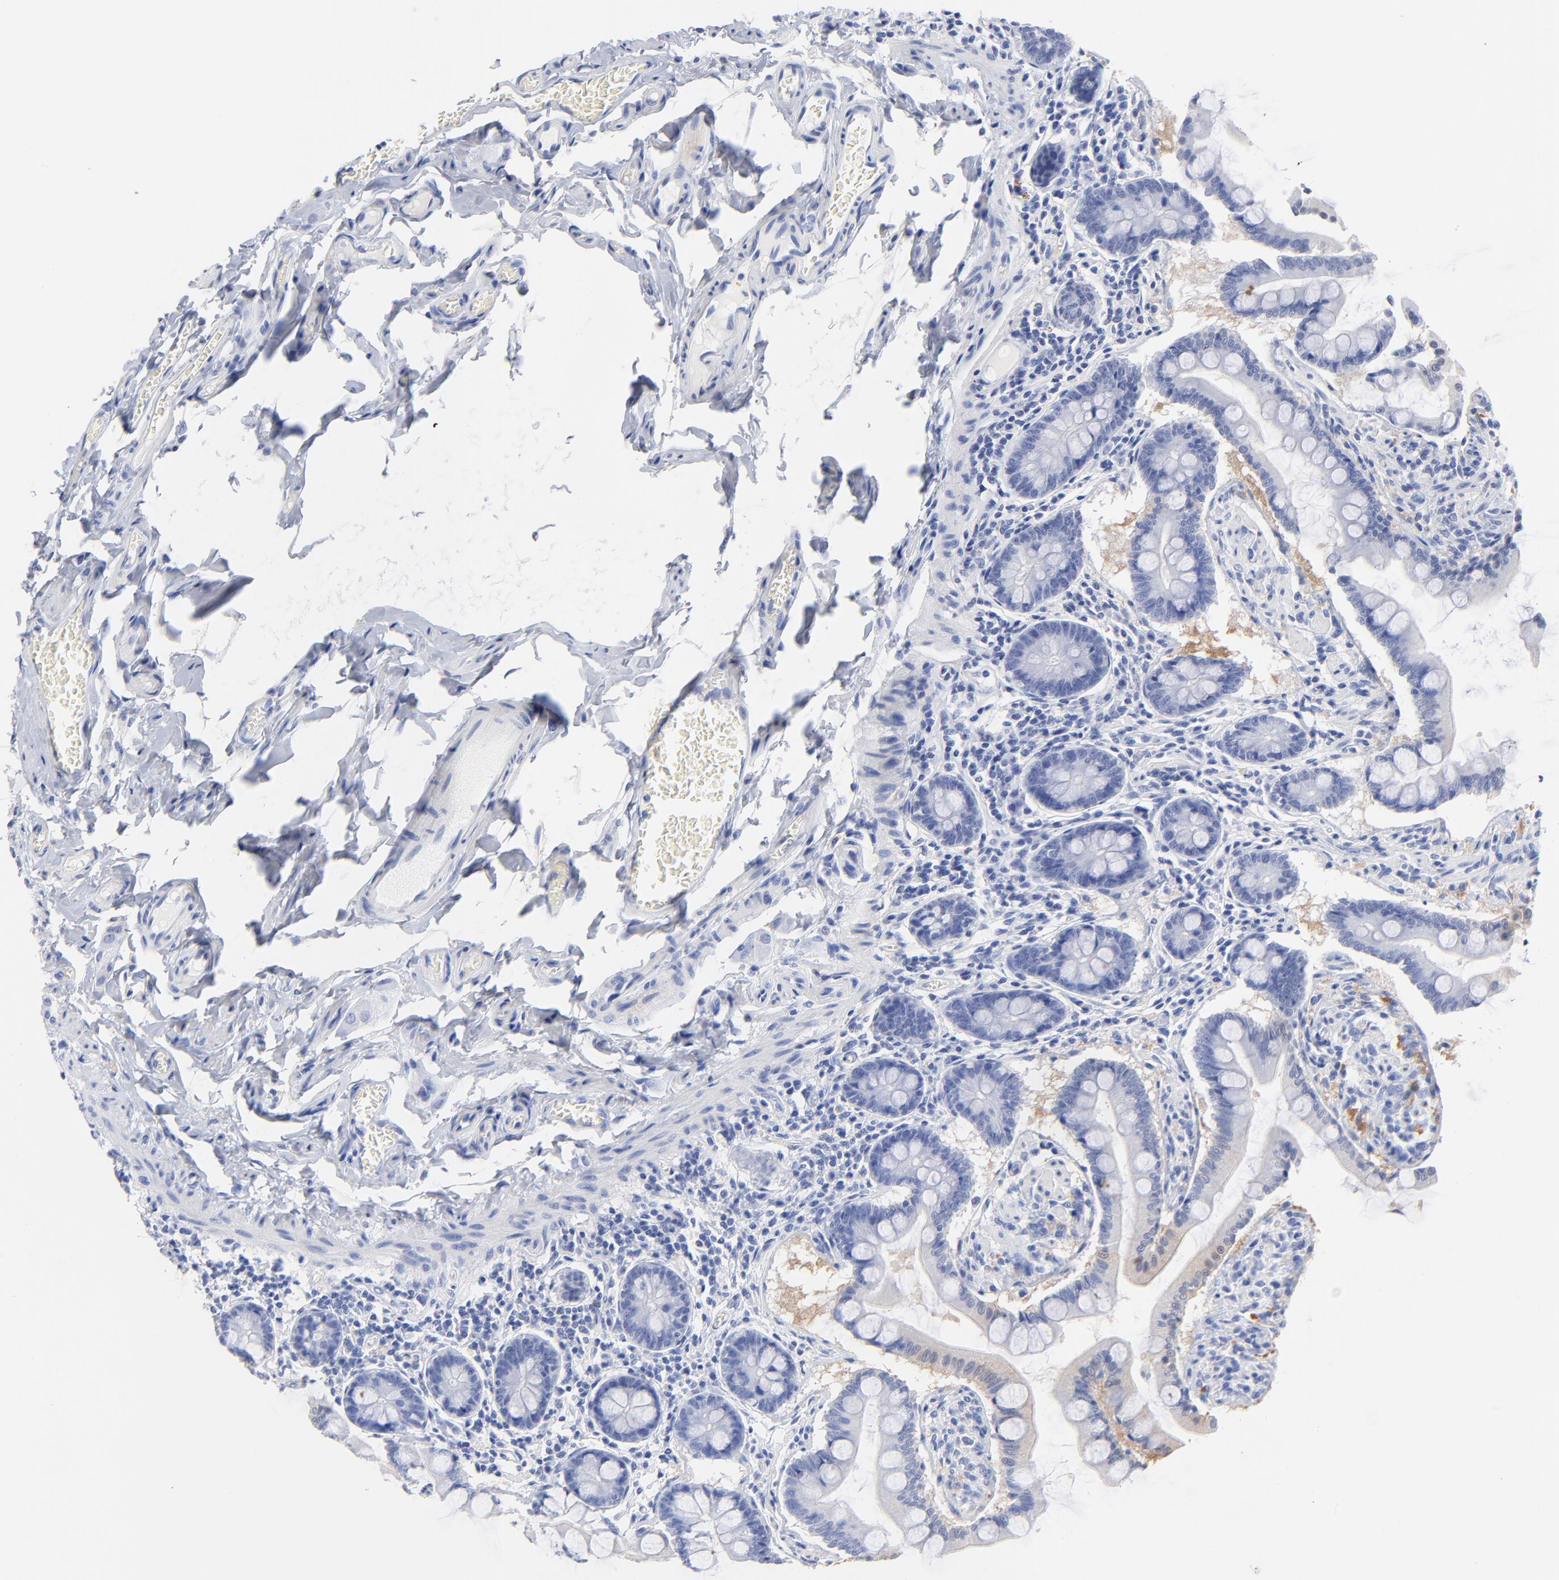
{"staining": {"intensity": "negative", "quantity": "none", "location": "none"}, "tissue": "small intestine", "cell_type": "Glandular cells", "image_type": "normal", "snomed": [{"axis": "morphology", "description": "Normal tissue, NOS"}, {"axis": "topography", "description": "Small intestine"}], "caption": "The immunohistochemistry histopathology image has no significant expression in glandular cells of small intestine.", "gene": "ACY1", "patient": {"sex": "male", "age": 41}}